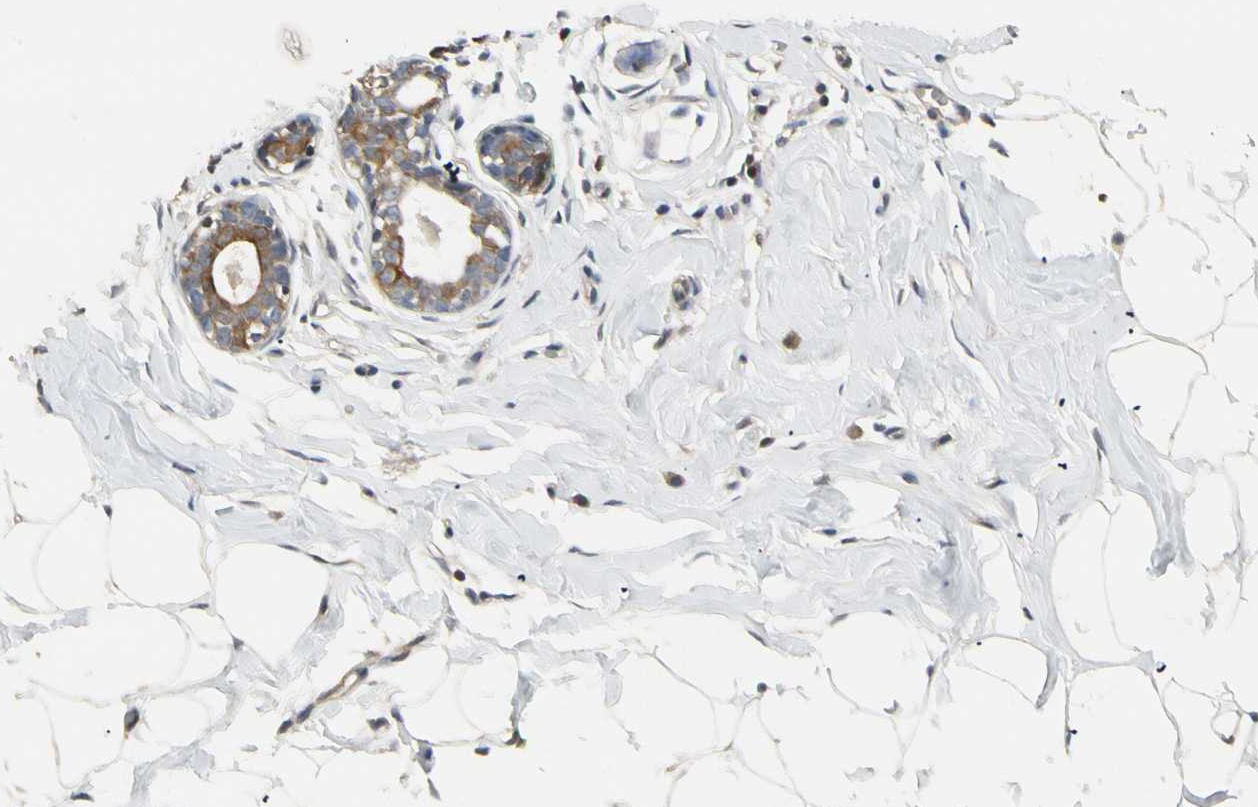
{"staining": {"intensity": "moderate", "quantity": "<25%", "location": "cytoplasmic/membranous"}, "tissue": "adipose tissue", "cell_type": "Adipocytes", "image_type": "normal", "snomed": [{"axis": "morphology", "description": "Normal tissue, NOS"}, {"axis": "morphology", "description": "Fibrosis, NOS"}, {"axis": "topography", "description": "Breast"}], "caption": "Adipocytes display low levels of moderate cytoplasmic/membranous staining in approximately <25% of cells in benign adipose tissue.", "gene": "MAP3K7", "patient": {"sex": "female", "age": 24}}